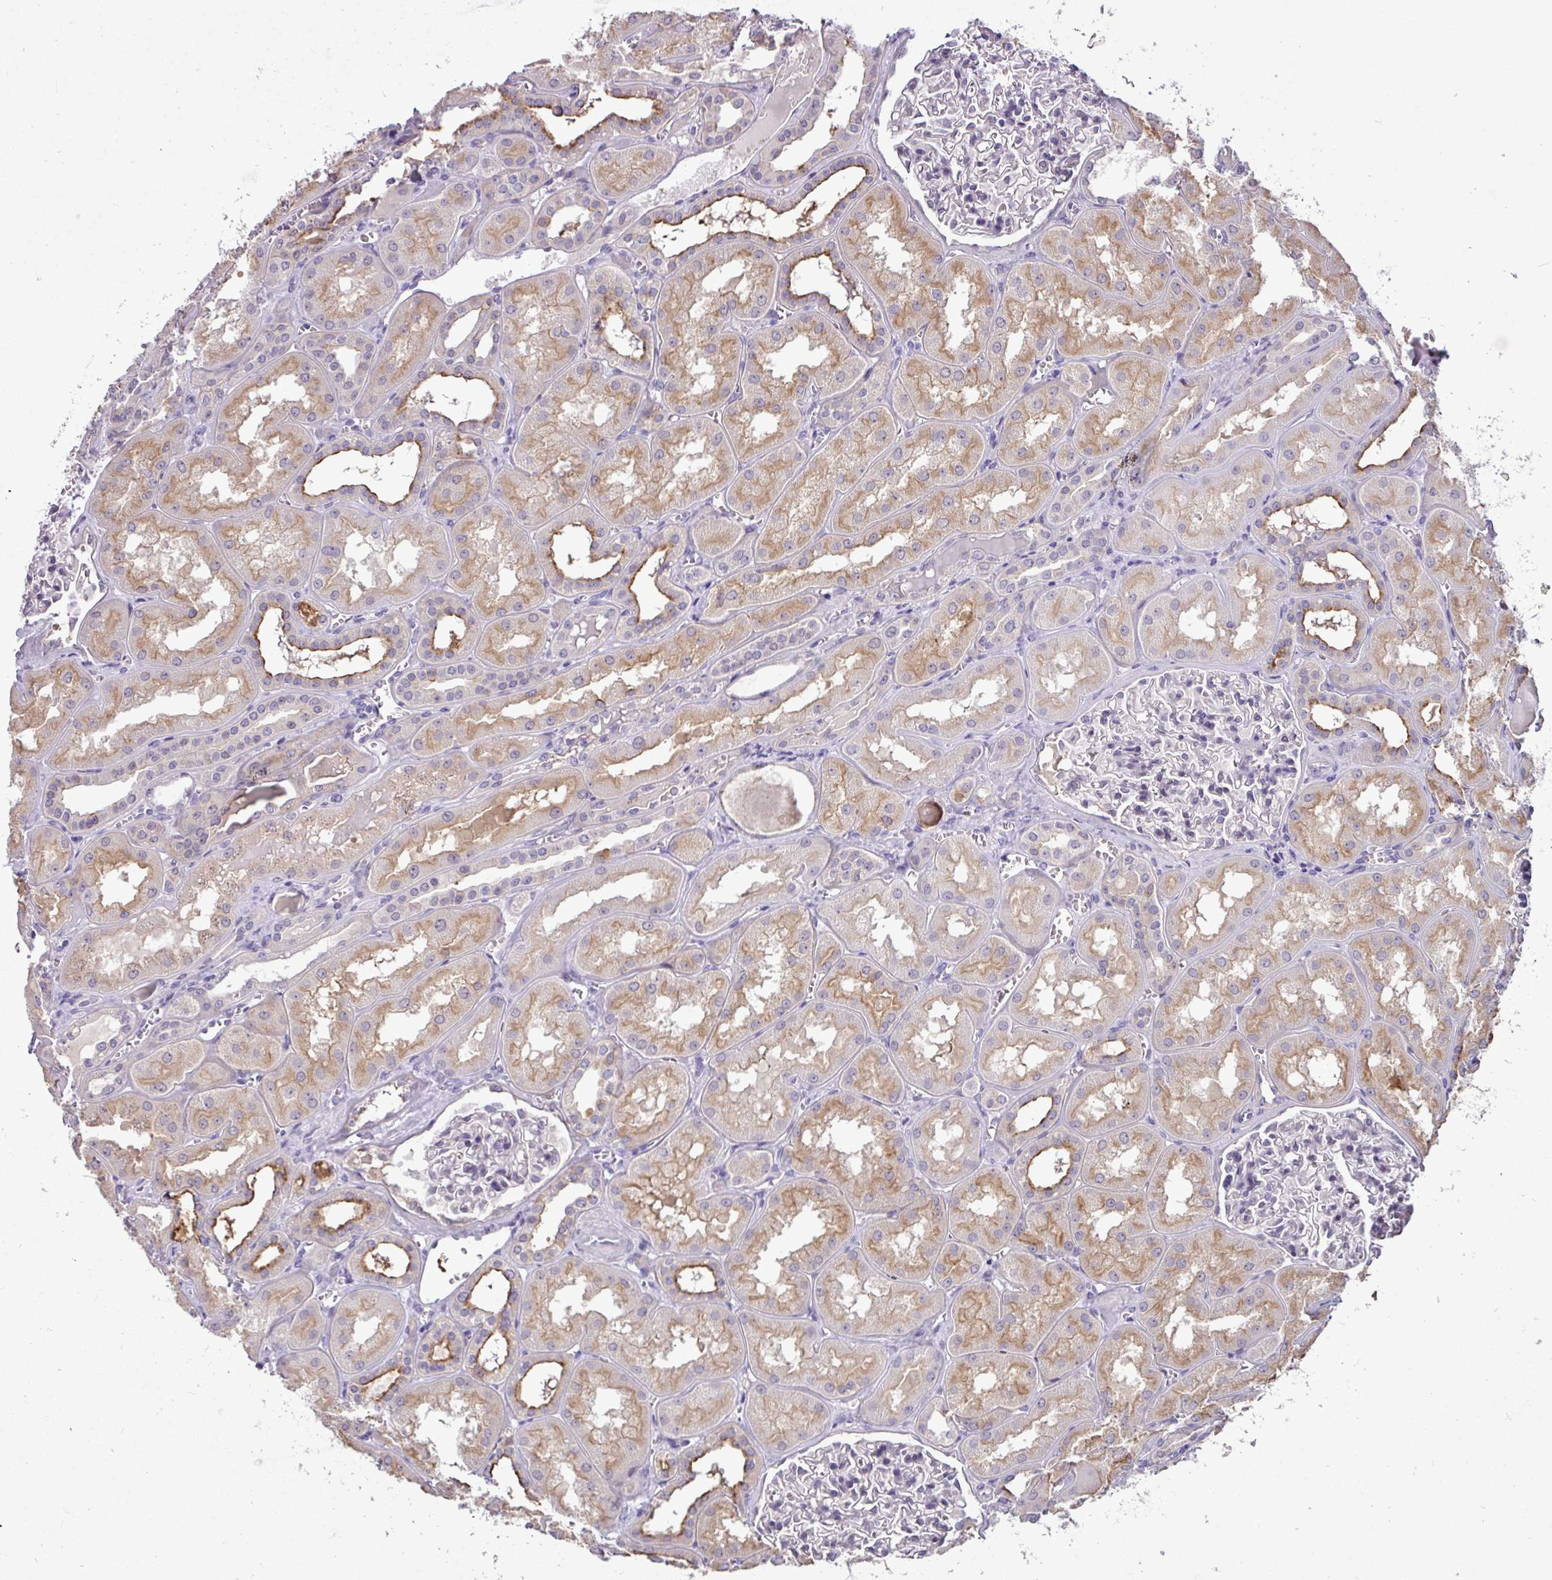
{"staining": {"intensity": "negative", "quantity": "none", "location": "none"}, "tissue": "kidney", "cell_type": "Cells in glomeruli", "image_type": "normal", "snomed": [{"axis": "morphology", "description": "Normal tissue, NOS"}, {"axis": "topography", "description": "Kidney"}], "caption": "A high-resolution photomicrograph shows immunohistochemistry (IHC) staining of unremarkable kidney, which exhibits no significant staining in cells in glomeruli. (DAB (3,3'-diaminobenzidine) IHC with hematoxylin counter stain).", "gene": "PNLDC1", "patient": {"sex": "male", "age": 61}}